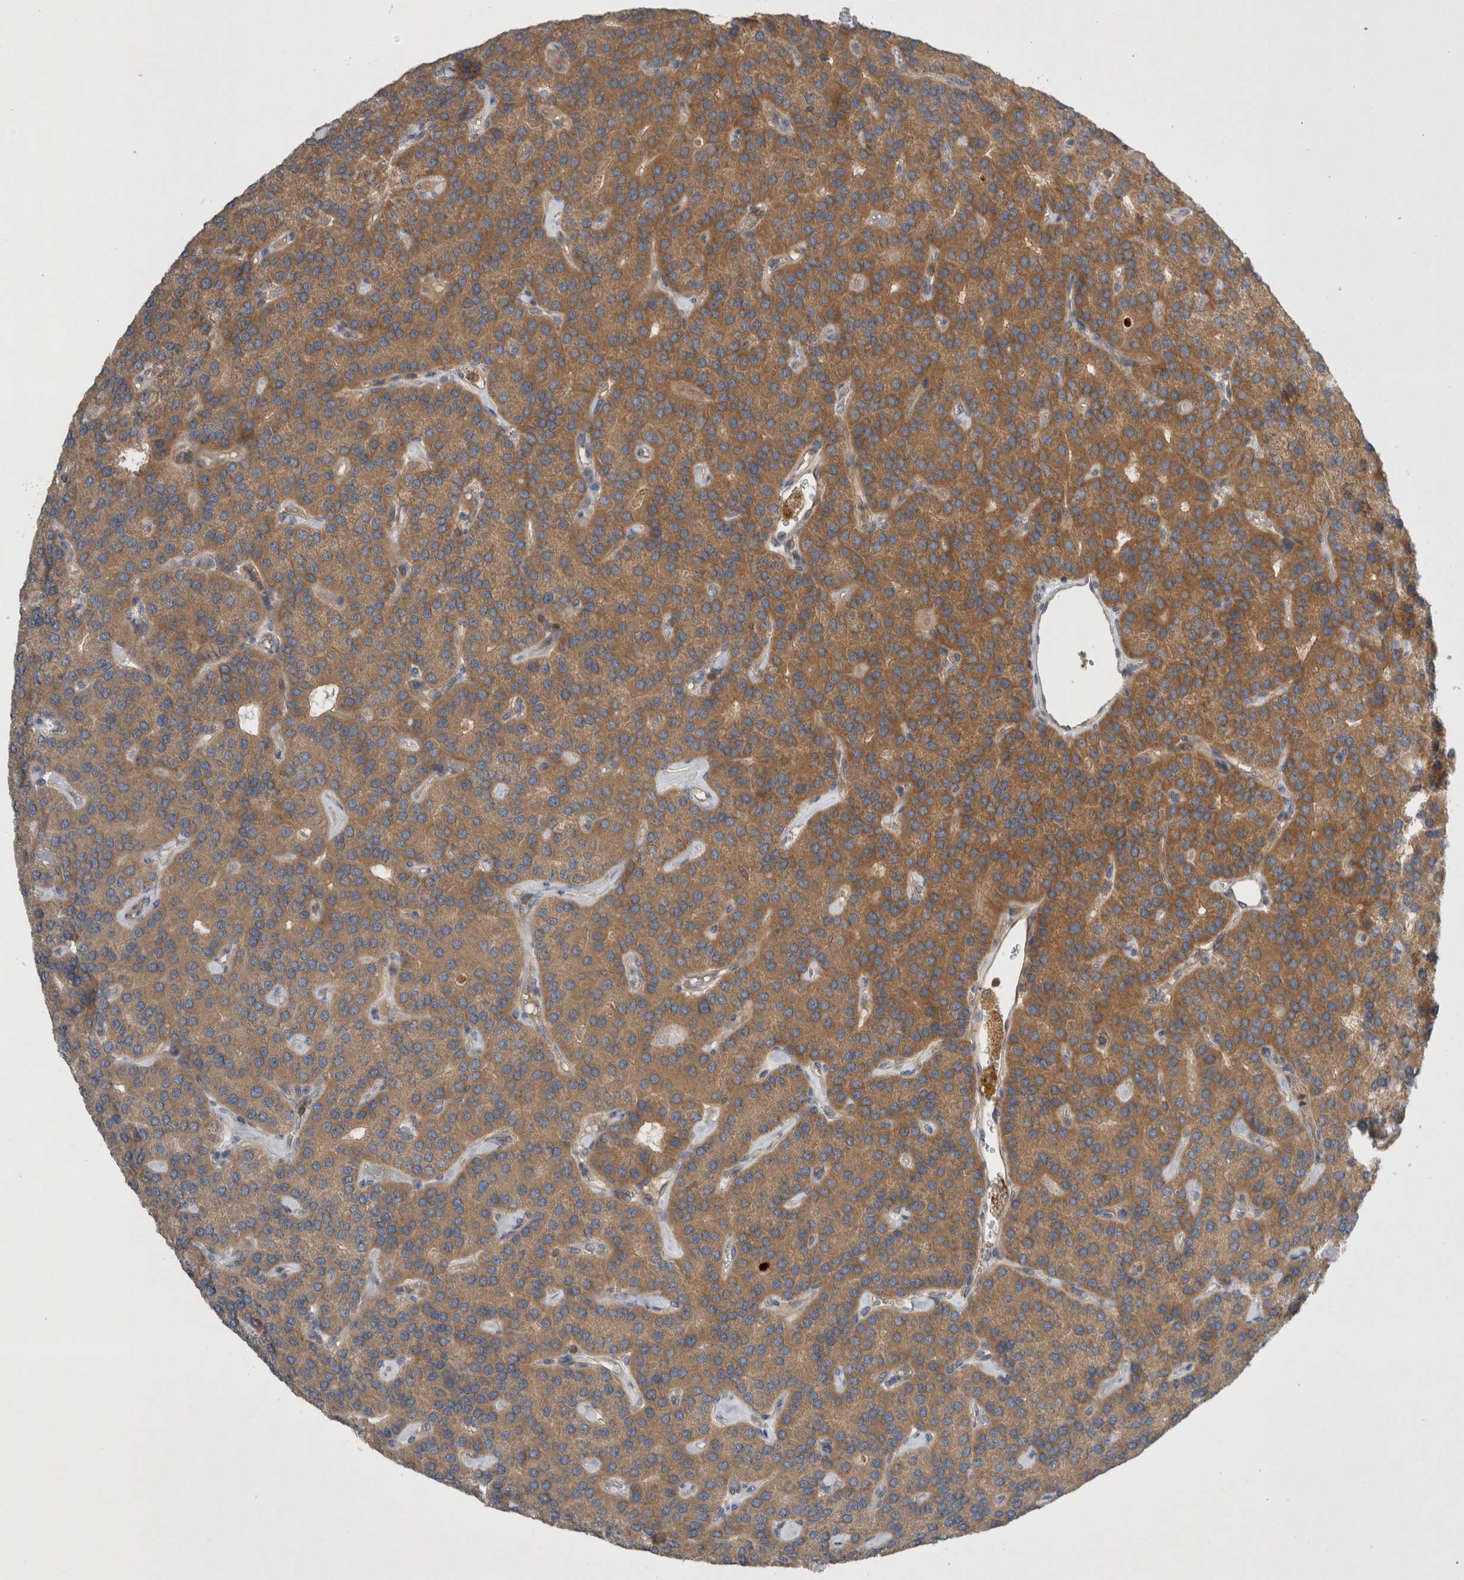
{"staining": {"intensity": "moderate", "quantity": ">75%", "location": "cytoplasmic/membranous"}, "tissue": "parathyroid gland", "cell_type": "Glandular cells", "image_type": "normal", "snomed": [{"axis": "morphology", "description": "Normal tissue, NOS"}, {"axis": "morphology", "description": "Adenoma, NOS"}, {"axis": "topography", "description": "Parathyroid gland"}], "caption": "Immunohistochemical staining of unremarkable parathyroid gland reveals medium levels of moderate cytoplasmic/membranous staining in about >75% of glandular cells.", "gene": "SCARA5", "patient": {"sex": "female", "age": 86}}